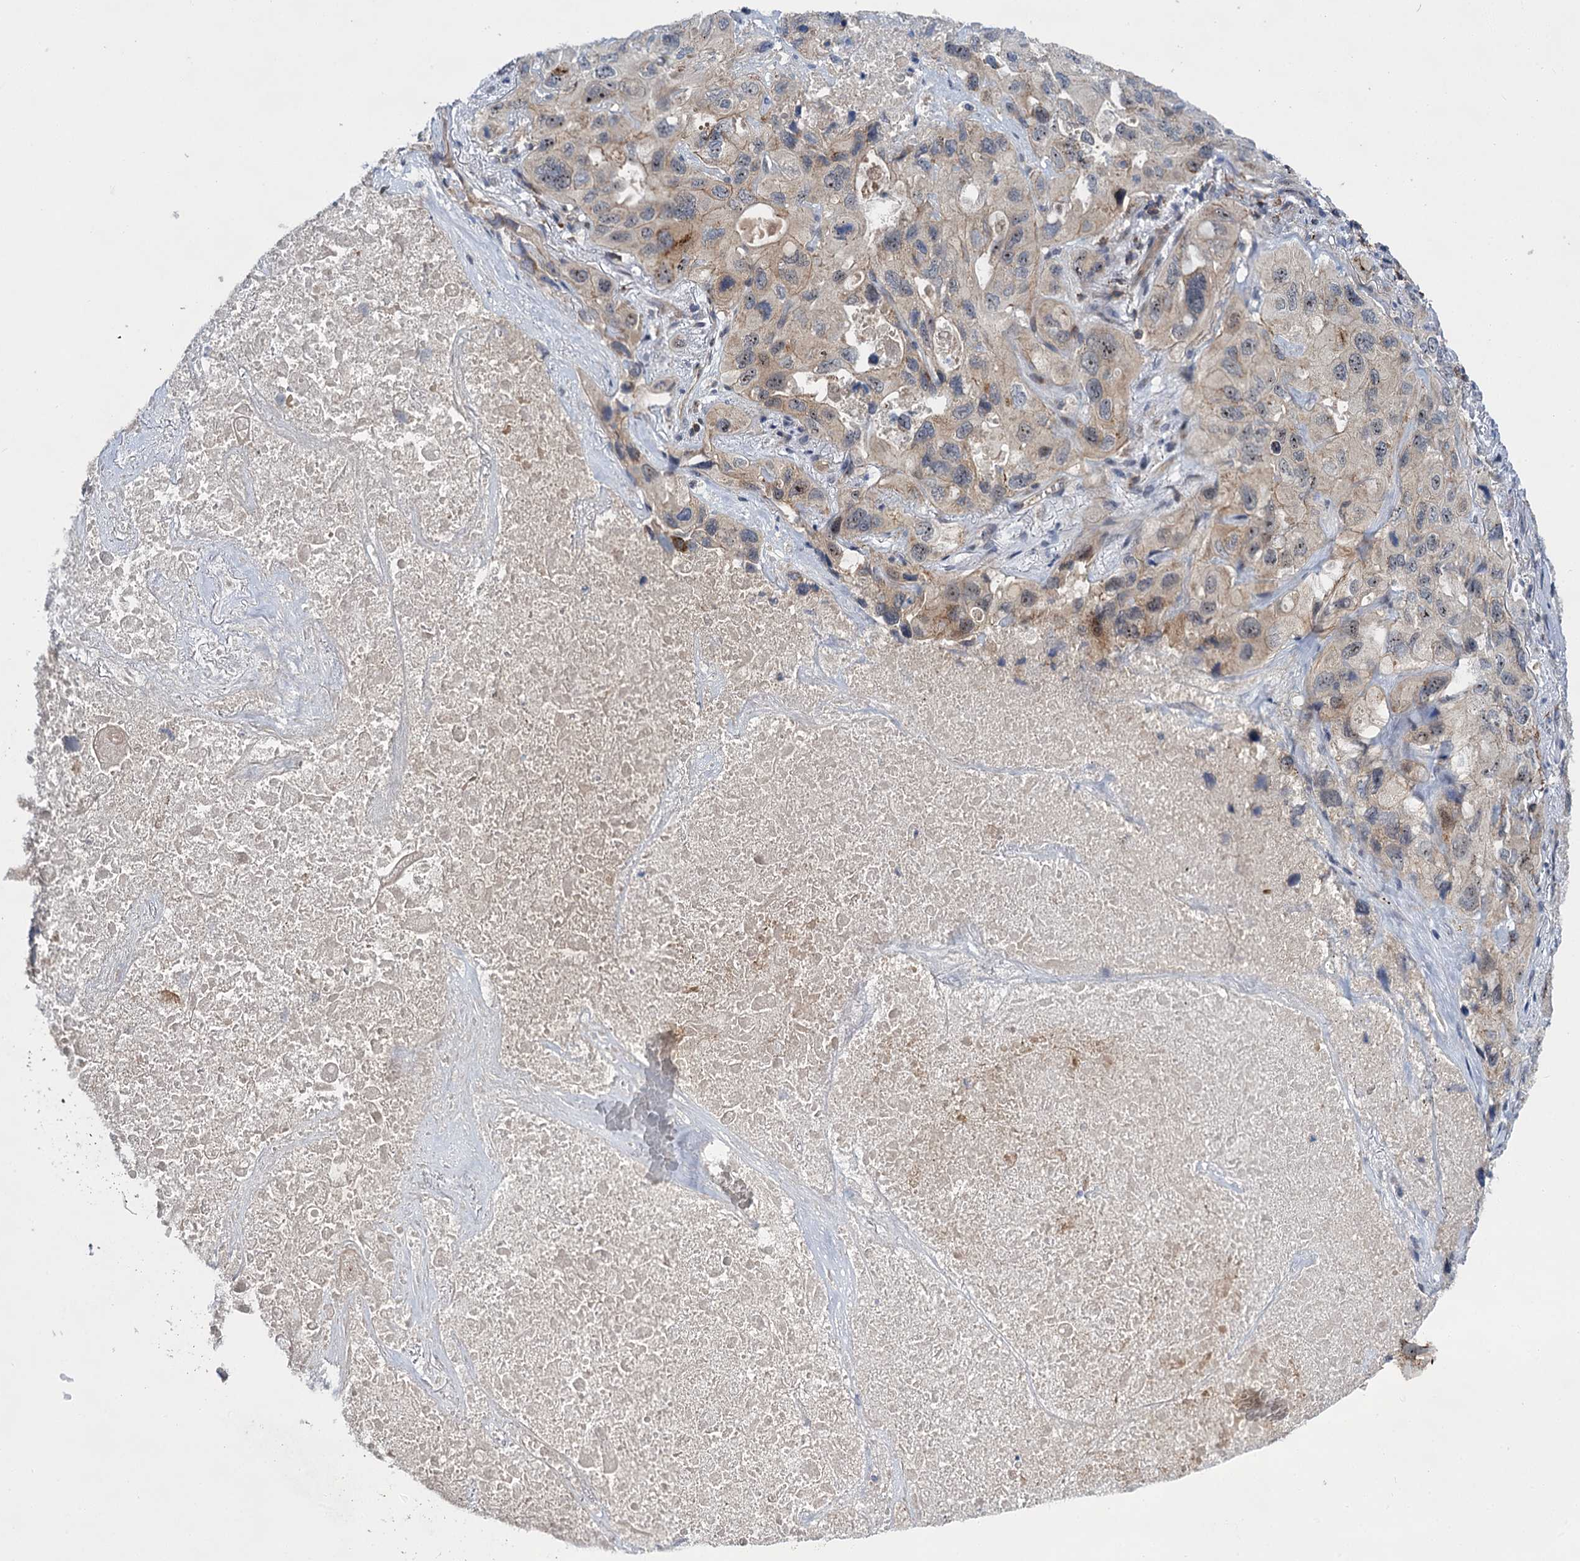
{"staining": {"intensity": "weak", "quantity": "<25%", "location": "cytoplasmic/membranous"}, "tissue": "lung cancer", "cell_type": "Tumor cells", "image_type": "cancer", "snomed": [{"axis": "morphology", "description": "Squamous cell carcinoma, NOS"}, {"axis": "topography", "description": "Lung"}], "caption": "This is an immunohistochemistry micrograph of human lung cancer (squamous cell carcinoma). There is no positivity in tumor cells.", "gene": "ABLIM1", "patient": {"sex": "female", "age": 73}}